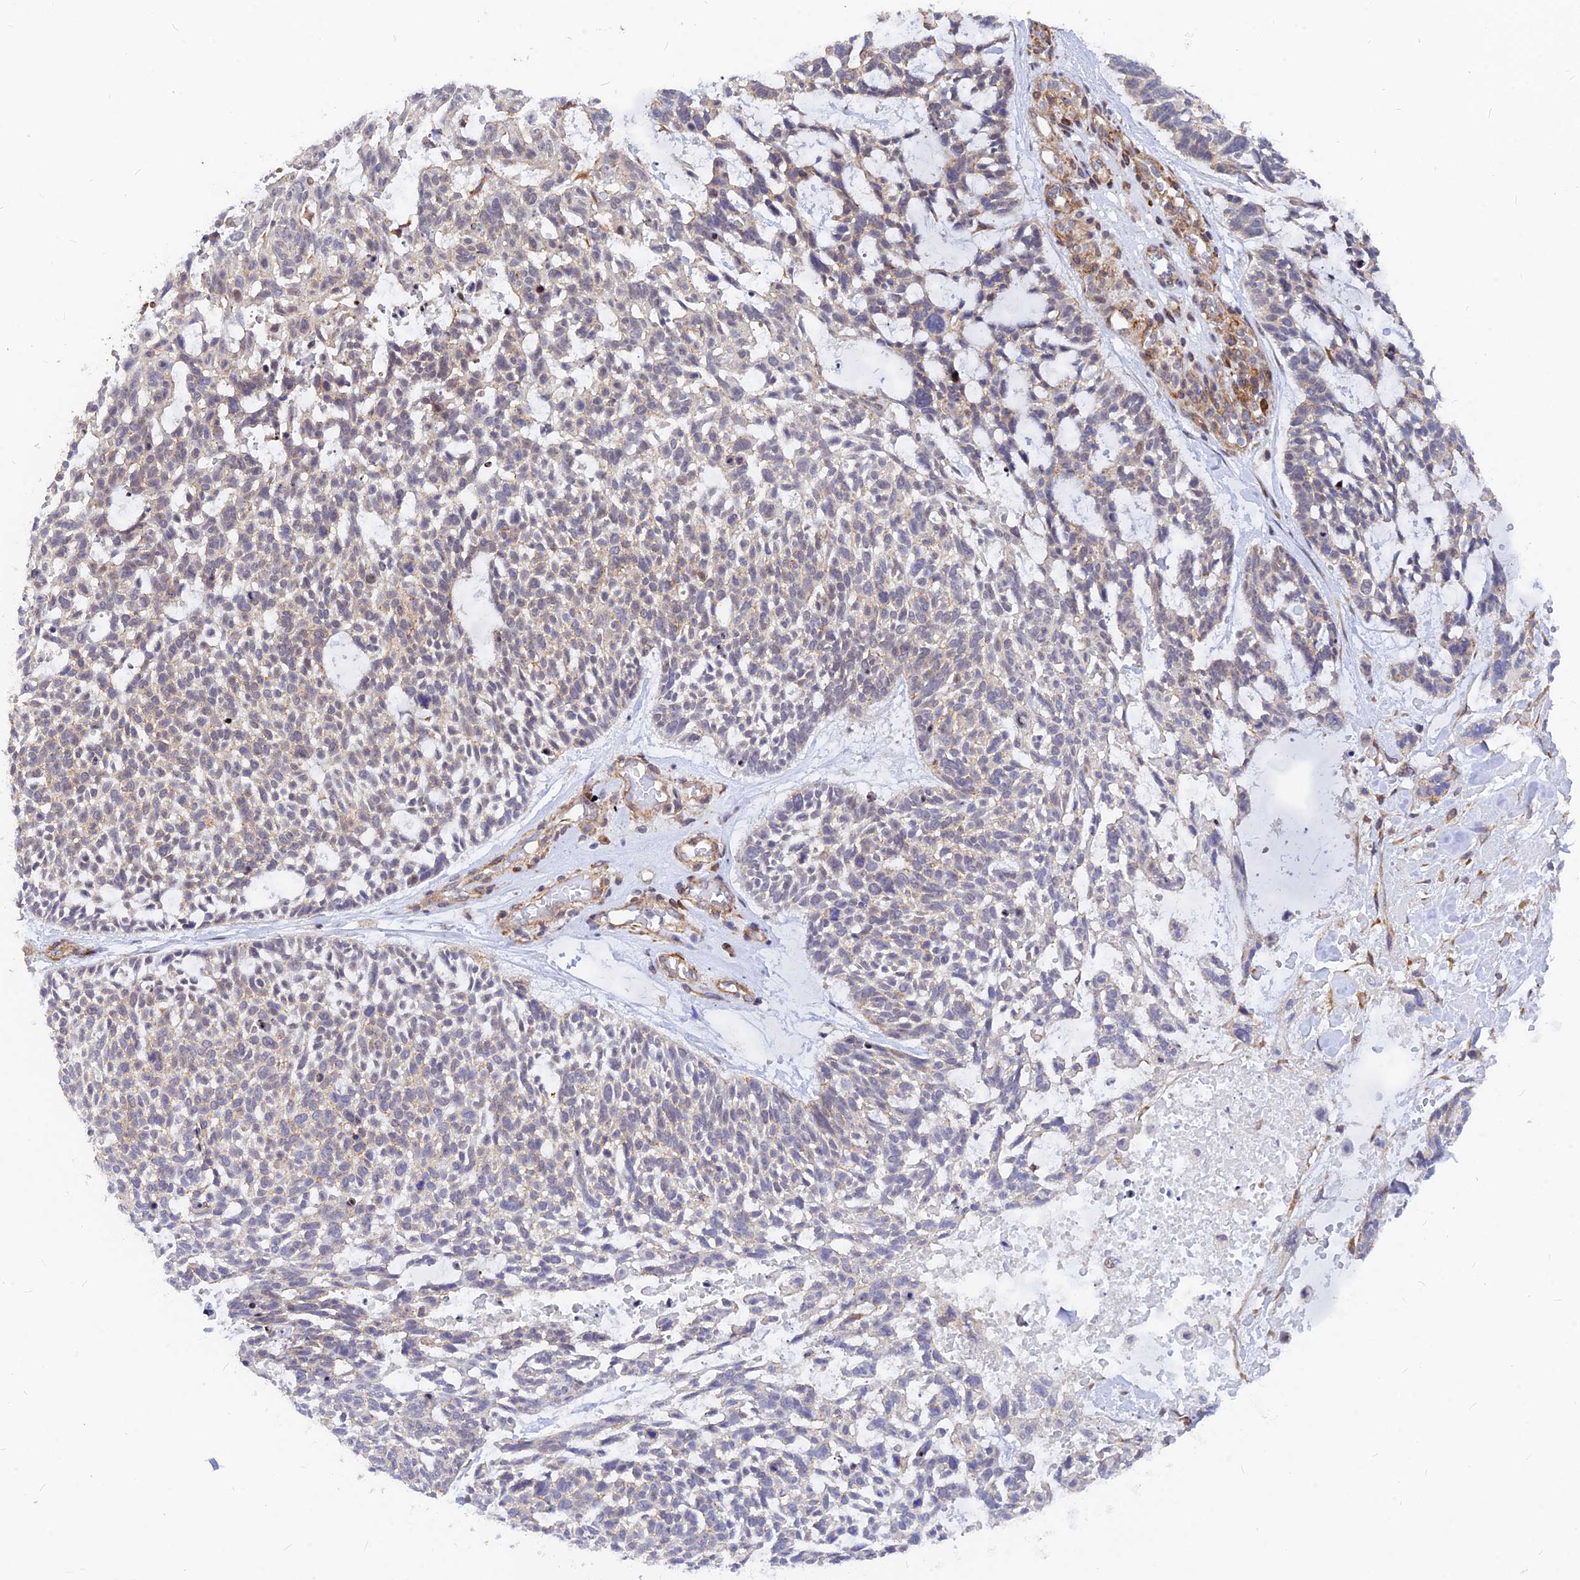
{"staining": {"intensity": "weak", "quantity": "<25%", "location": "cytoplasmic/membranous,nuclear"}, "tissue": "skin cancer", "cell_type": "Tumor cells", "image_type": "cancer", "snomed": [{"axis": "morphology", "description": "Basal cell carcinoma"}, {"axis": "topography", "description": "Skin"}], "caption": "An immunohistochemistry histopathology image of basal cell carcinoma (skin) is shown. There is no staining in tumor cells of basal cell carcinoma (skin).", "gene": "VSTM2L", "patient": {"sex": "male", "age": 88}}